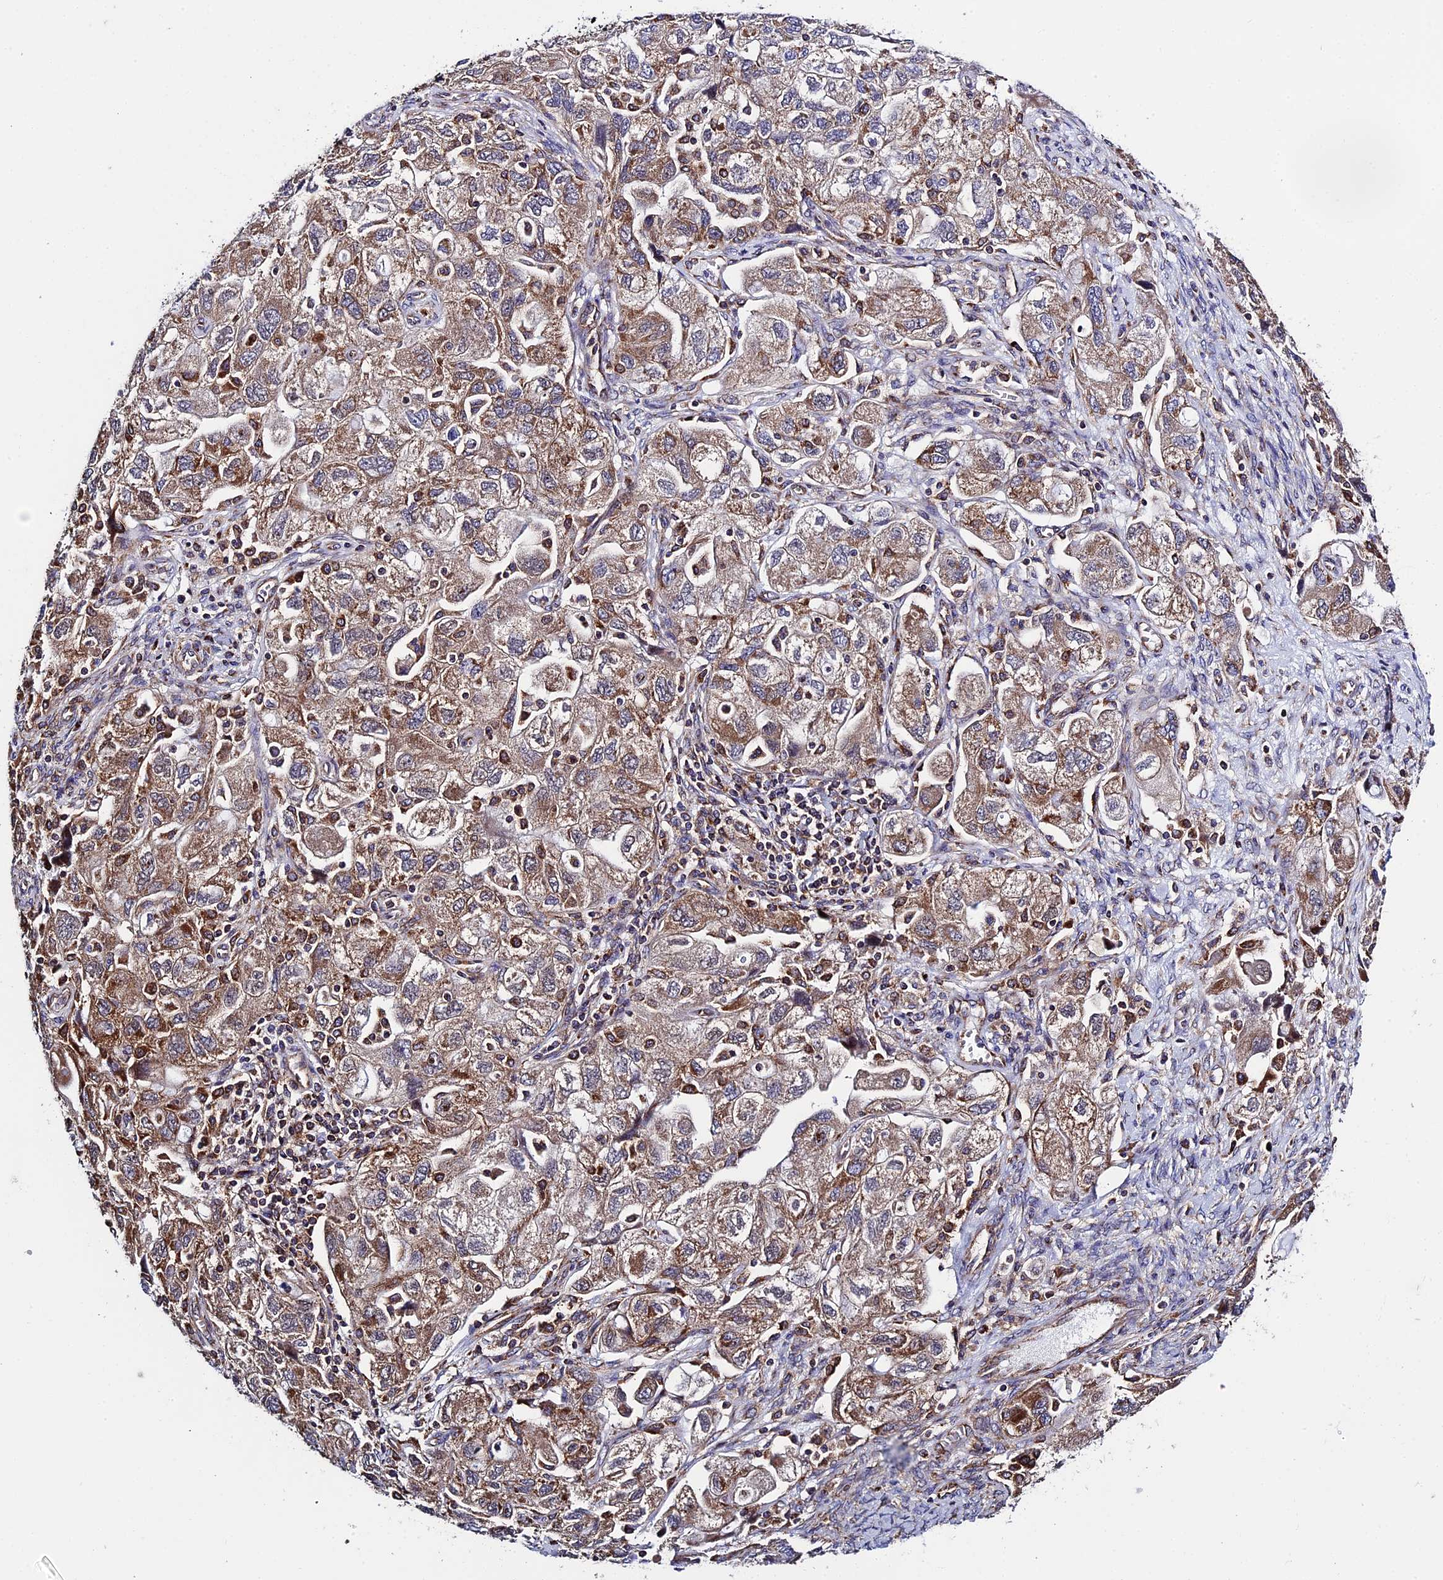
{"staining": {"intensity": "moderate", "quantity": ">75%", "location": "cytoplasmic/membranous"}, "tissue": "ovarian cancer", "cell_type": "Tumor cells", "image_type": "cancer", "snomed": [{"axis": "morphology", "description": "Carcinoma, NOS"}, {"axis": "morphology", "description": "Cystadenocarcinoma, serous, NOS"}, {"axis": "topography", "description": "Ovary"}], "caption": "Immunohistochemistry (IHC) micrograph of neoplastic tissue: ovarian cancer stained using immunohistochemistry exhibits medium levels of moderate protein expression localized specifically in the cytoplasmic/membranous of tumor cells, appearing as a cytoplasmic/membranous brown color.", "gene": "SLC9A5", "patient": {"sex": "female", "age": 69}}